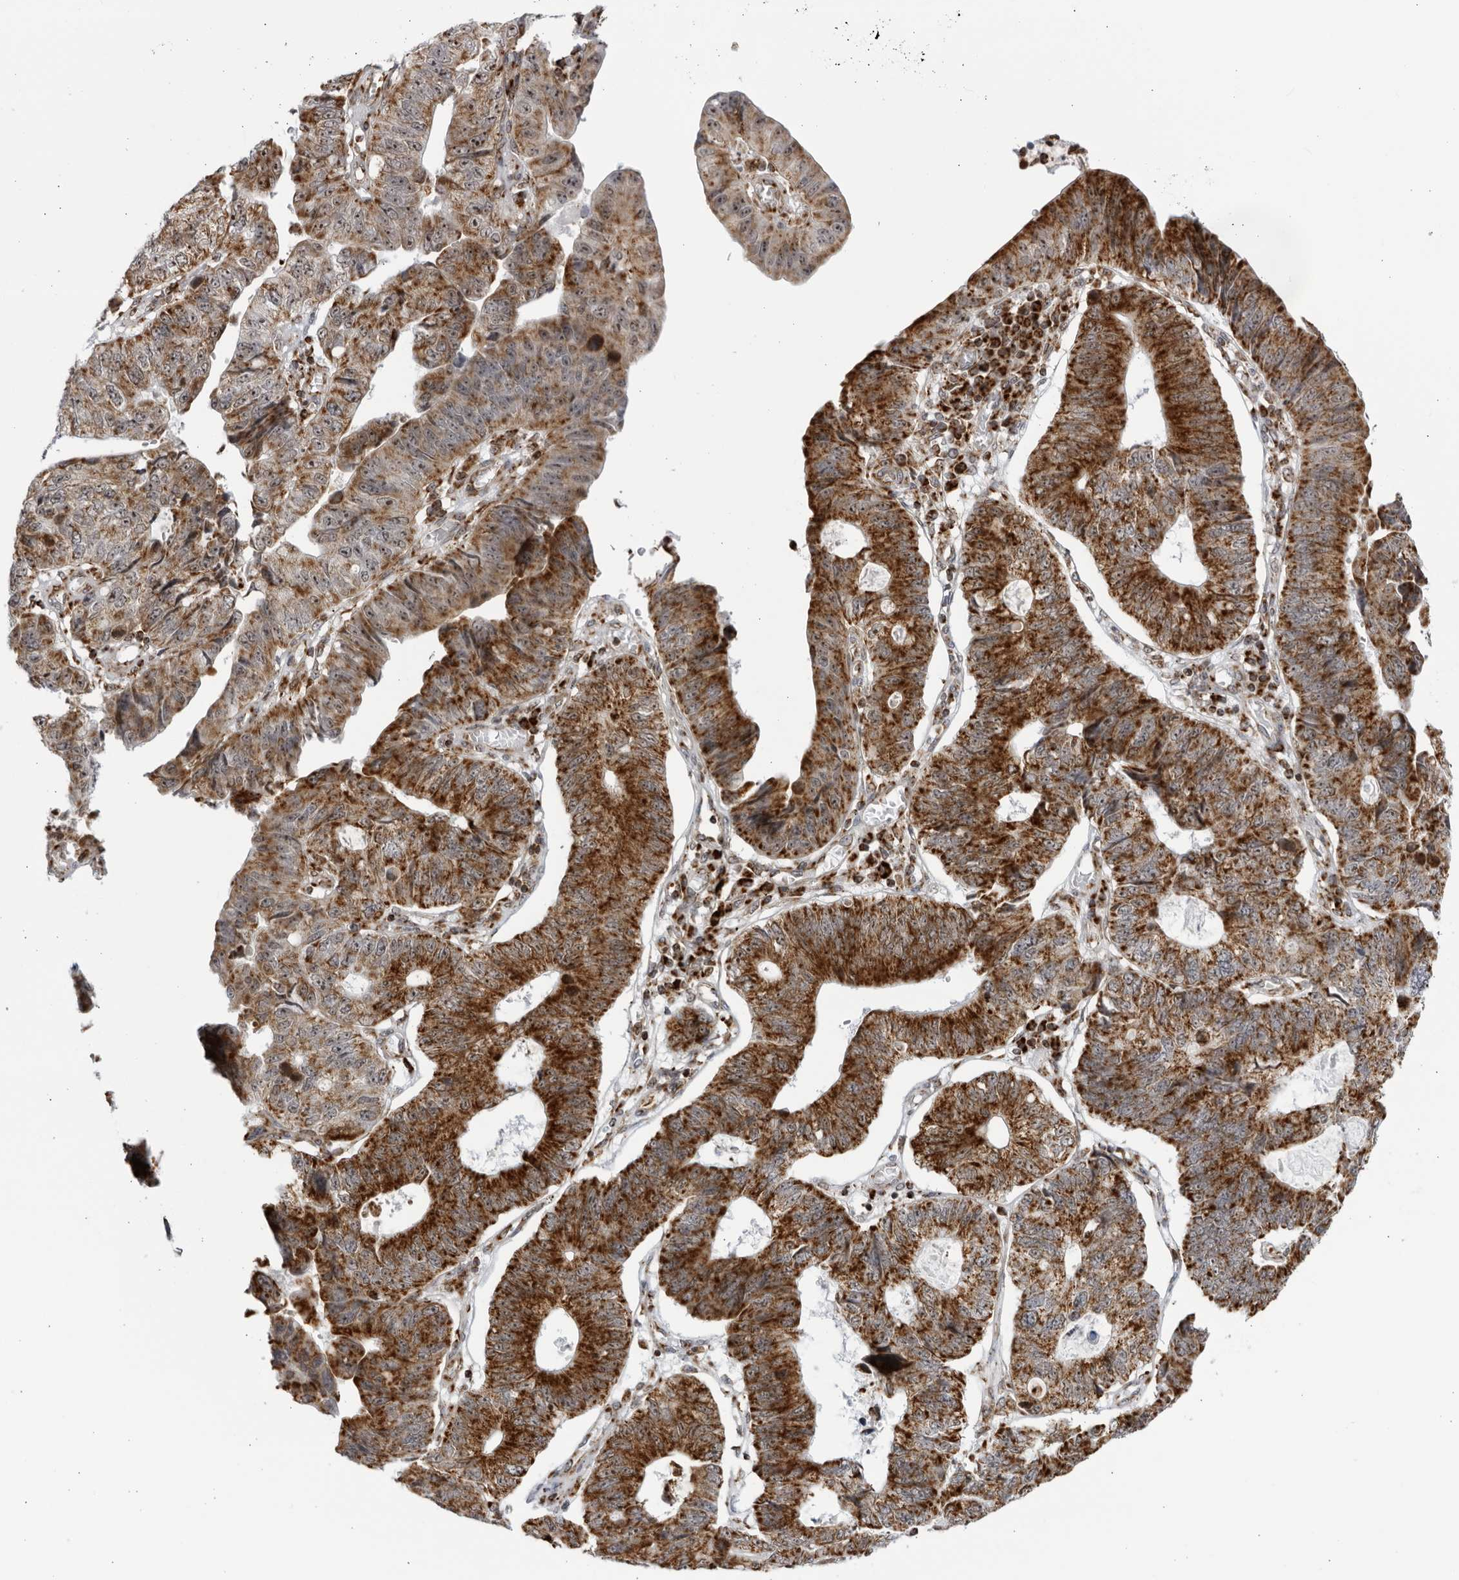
{"staining": {"intensity": "strong", "quantity": ">75%", "location": "cytoplasmic/membranous"}, "tissue": "stomach cancer", "cell_type": "Tumor cells", "image_type": "cancer", "snomed": [{"axis": "morphology", "description": "Adenocarcinoma, NOS"}, {"axis": "topography", "description": "Stomach"}], "caption": "Adenocarcinoma (stomach) tissue demonstrates strong cytoplasmic/membranous positivity in approximately >75% of tumor cells", "gene": "RBM34", "patient": {"sex": "male", "age": 59}}